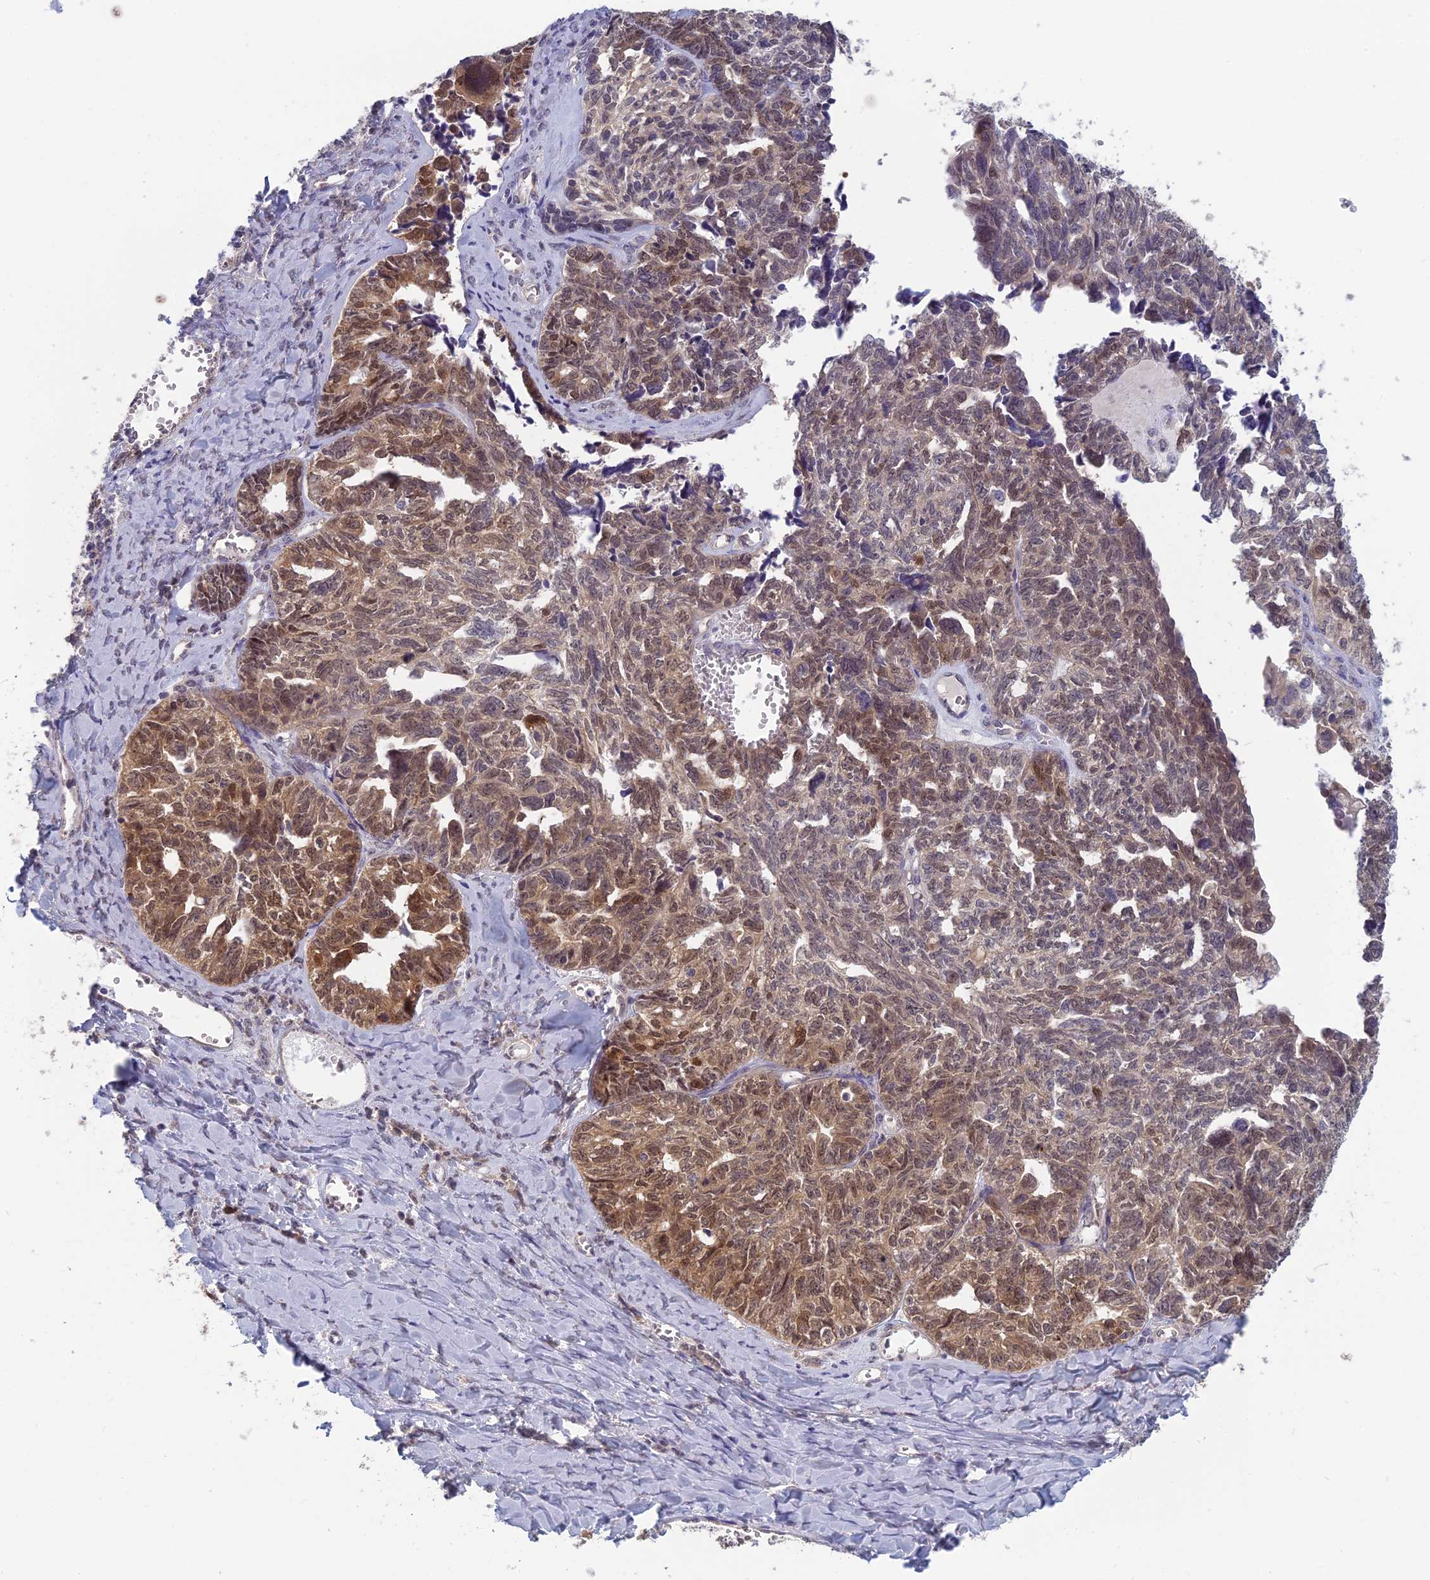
{"staining": {"intensity": "moderate", "quantity": "25%-75%", "location": "cytoplasmic/membranous,nuclear"}, "tissue": "ovarian cancer", "cell_type": "Tumor cells", "image_type": "cancer", "snomed": [{"axis": "morphology", "description": "Cystadenocarcinoma, serous, NOS"}, {"axis": "topography", "description": "Ovary"}], "caption": "Immunohistochemistry of ovarian cancer (serous cystadenocarcinoma) demonstrates medium levels of moderate cytoplasmic/membranous and nuclear positivity in approximately 25%-75% of tumor cells.", "gene": "MRI1", "patient": {"sex": "female", "age": 79}}